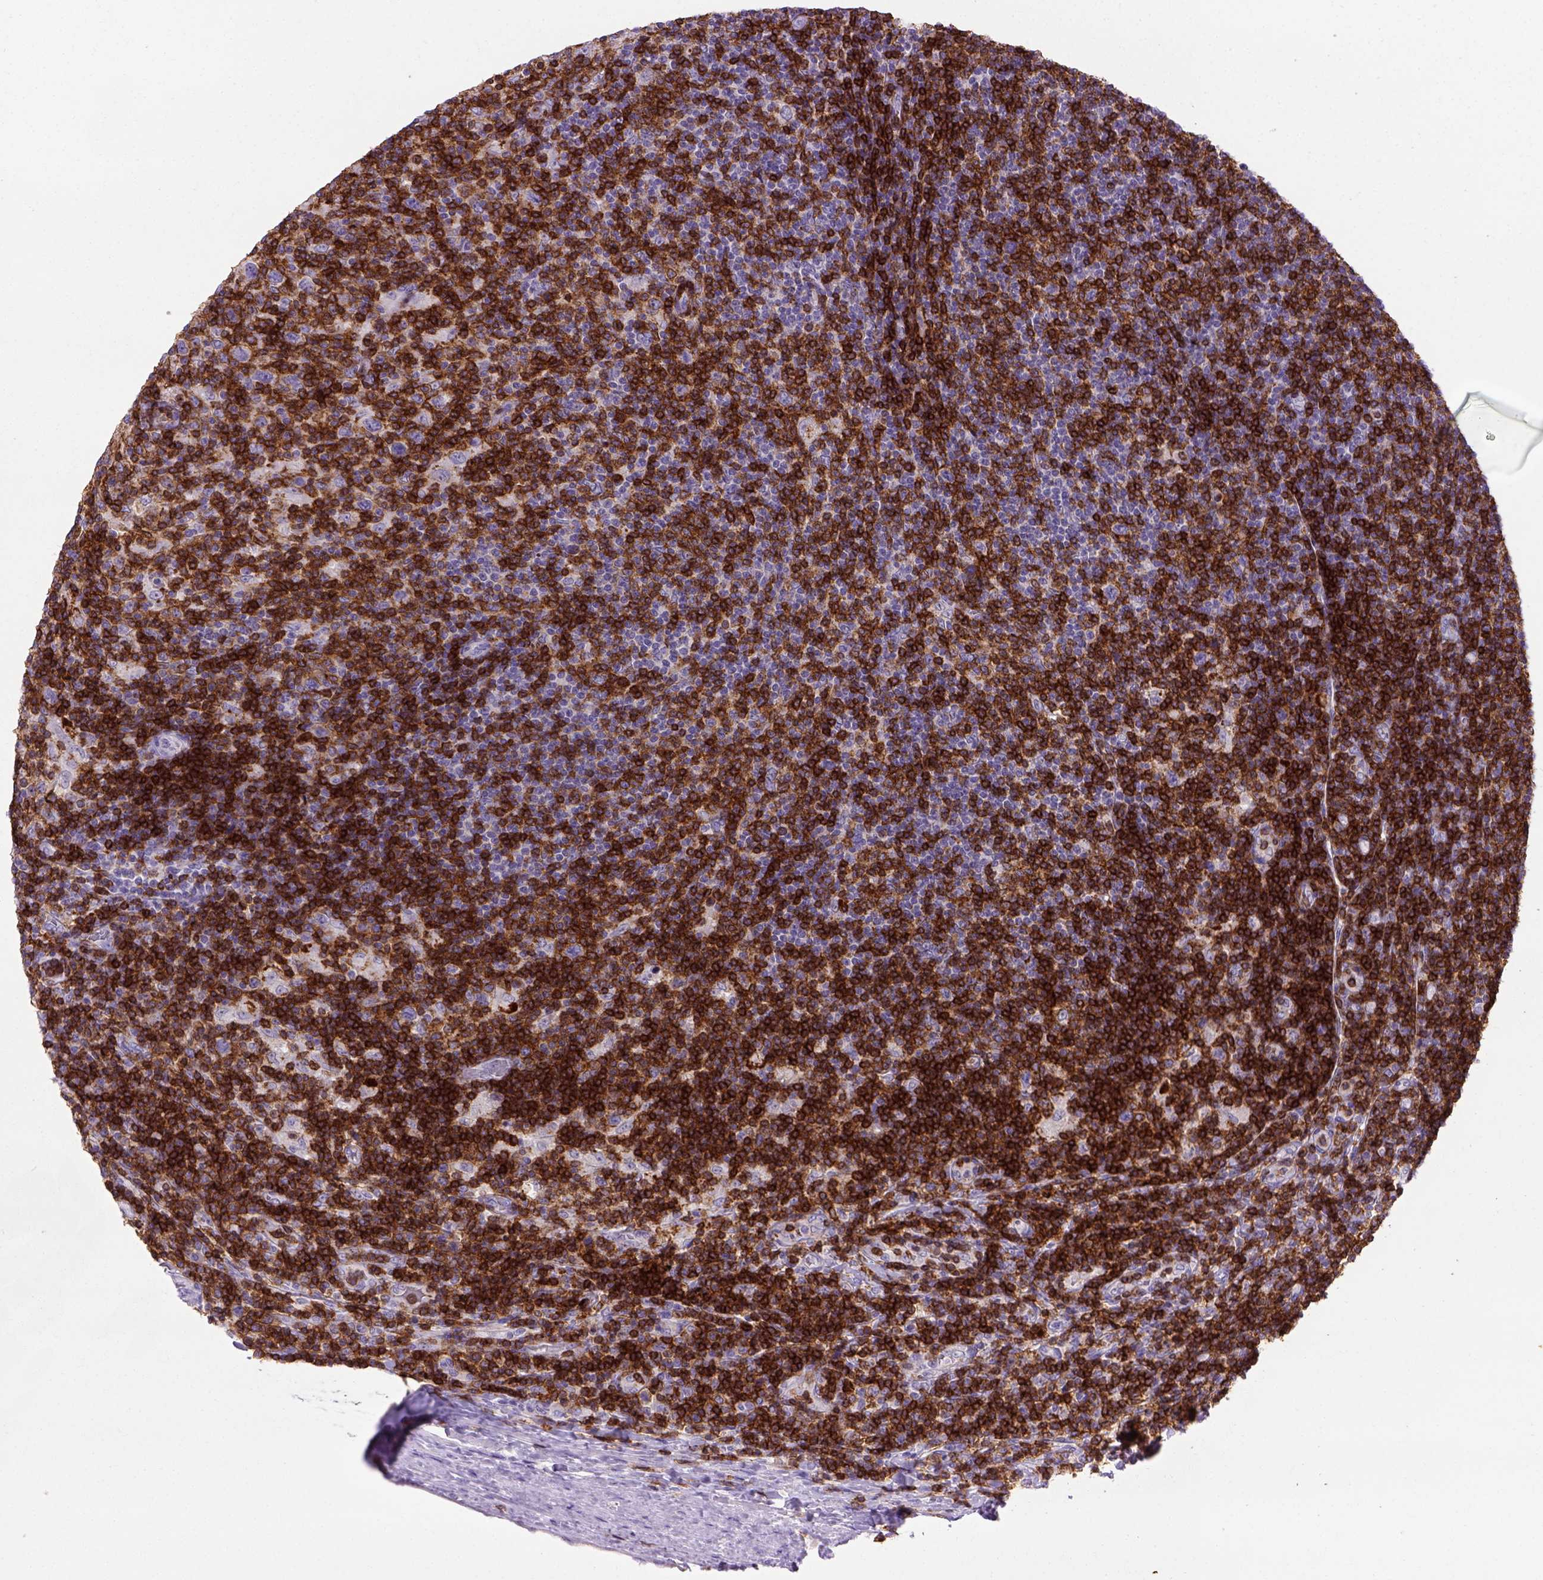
{"staining": {"intensity": "negative", "quantity": "none", "location": "none"}, "tissue": "lymphoma", "cell_type": "Tumor cells", "image_type": "cancer", "snomed": [{"axis": "morphology", "description": "Hodgkin's disease, NOS"}, {"axis": "topography", "description": "Lymph node"}], "caption": "Photomicrograph shows no significant protein staining in tumor cells of Hodgkin's disease.", "gene": "CD3E", "patient": {"sex": "male", "age": 40}}